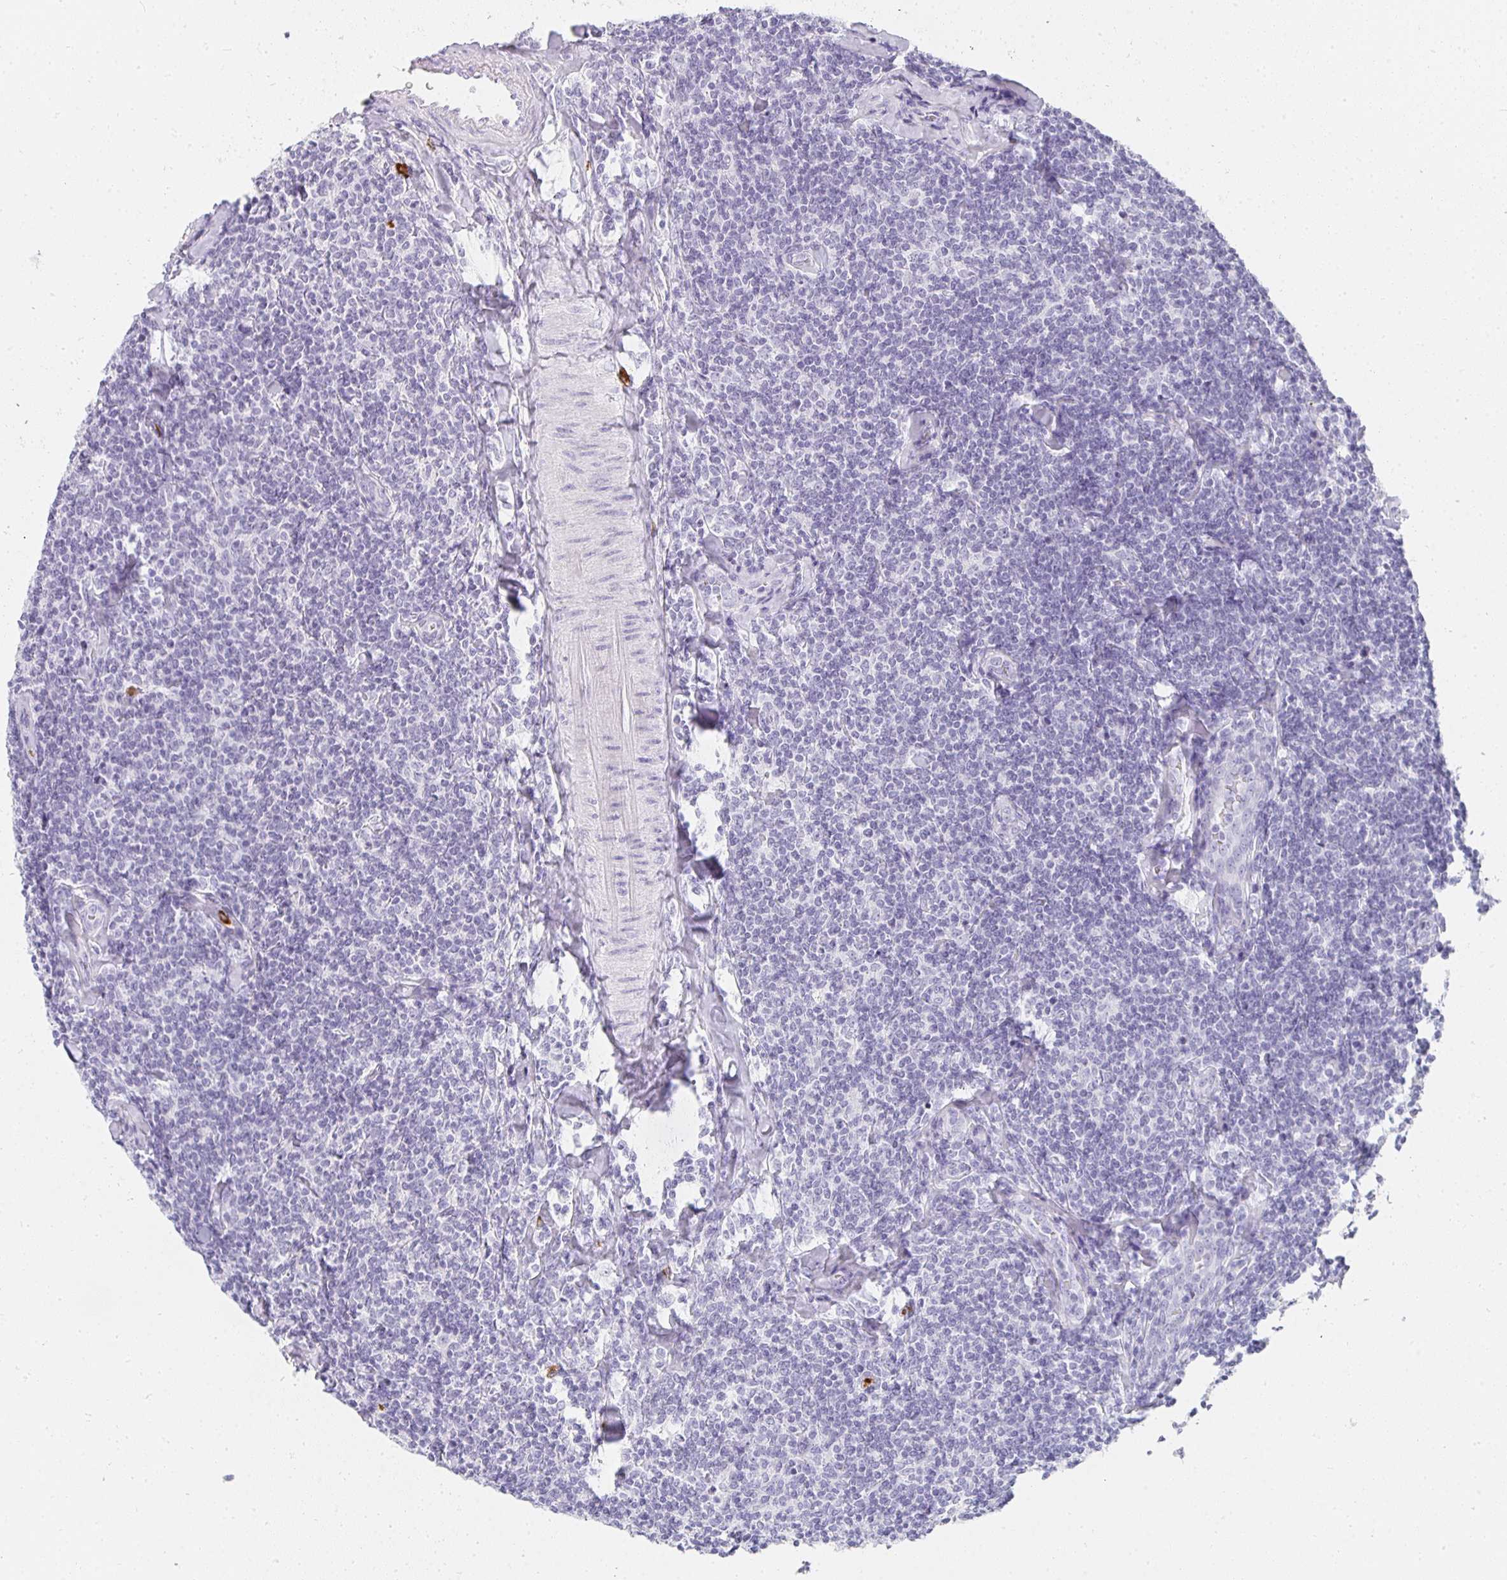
{"staining": {"intensity": "negative", "quantity": "none", "location": "none"}, "tissue": "lymphoma", "cell_type": "Tumor cells", "image_type": "cancer", "snomed": [{"axis": "morphology", "description": "Malignant lymphoma, non-Hodgkin's type, Low grade"}, {"axis": "topography", "description": "Lymph node"}], "caption": "This micrograph is of lymphoma stained with IHC to label a protein in brown with the nuclei are counter-stained blue. There is no positivity in tumor cells.", "gene": "TPSD1", "patient": {"sex": "female", "age": 56}}